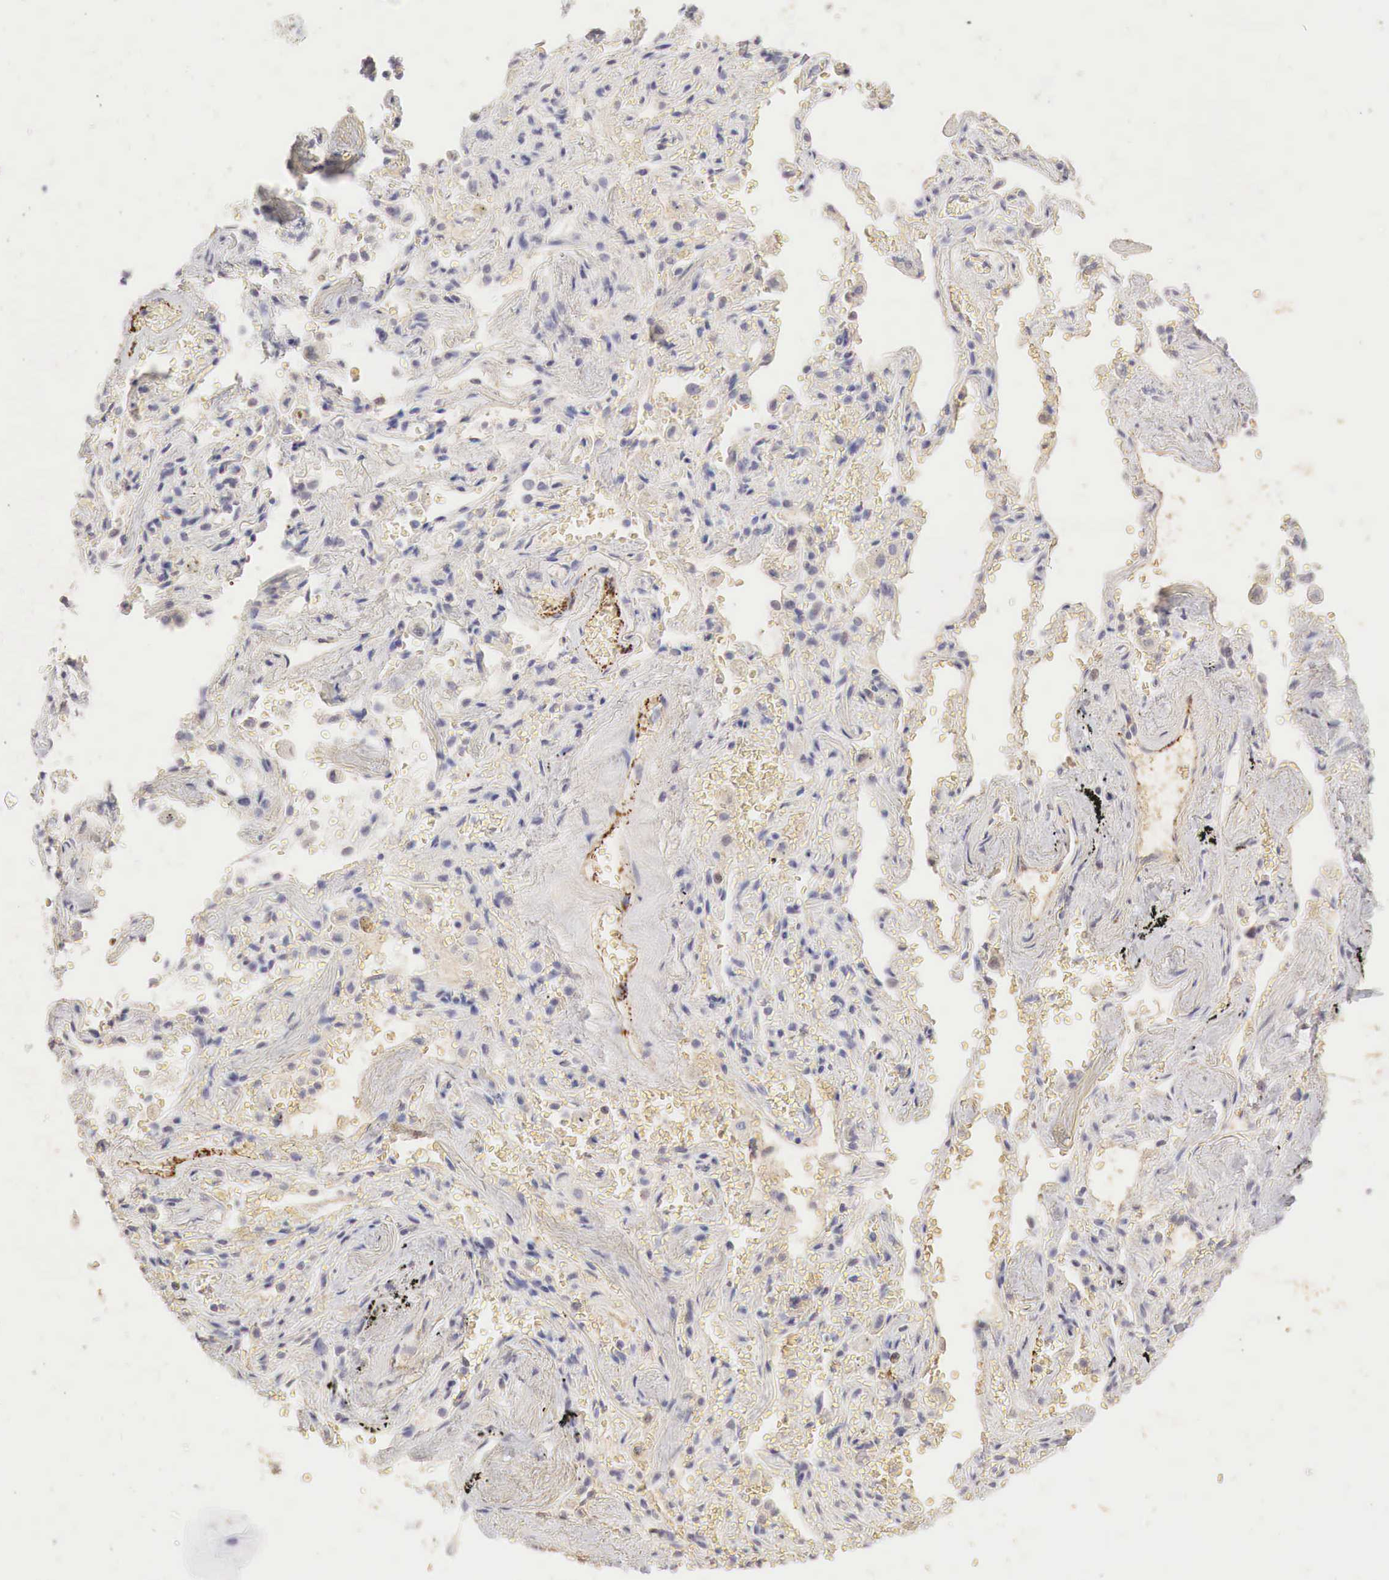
{"staining": {"intensity": "negative", "quantity": "none", "location": "none"}, "tissue": "adipose tissue", "cell_type": "Adipocytes", "image_type": "normal", "snomed": [{"axis": "morphology", "description": "Normal tissue, NOS"}, {"axis": "topography", "description": "Cartilage tissue"}, {"axis": "topography", "description": "Lung"}], "caption": "Adipocytes are negative for protein expression in normal human adipose tissue. (DAB immunohistochemistry (IHC), high magnification).", "gene": "OTC", "patient": {"sex": "male", "age": 65}}